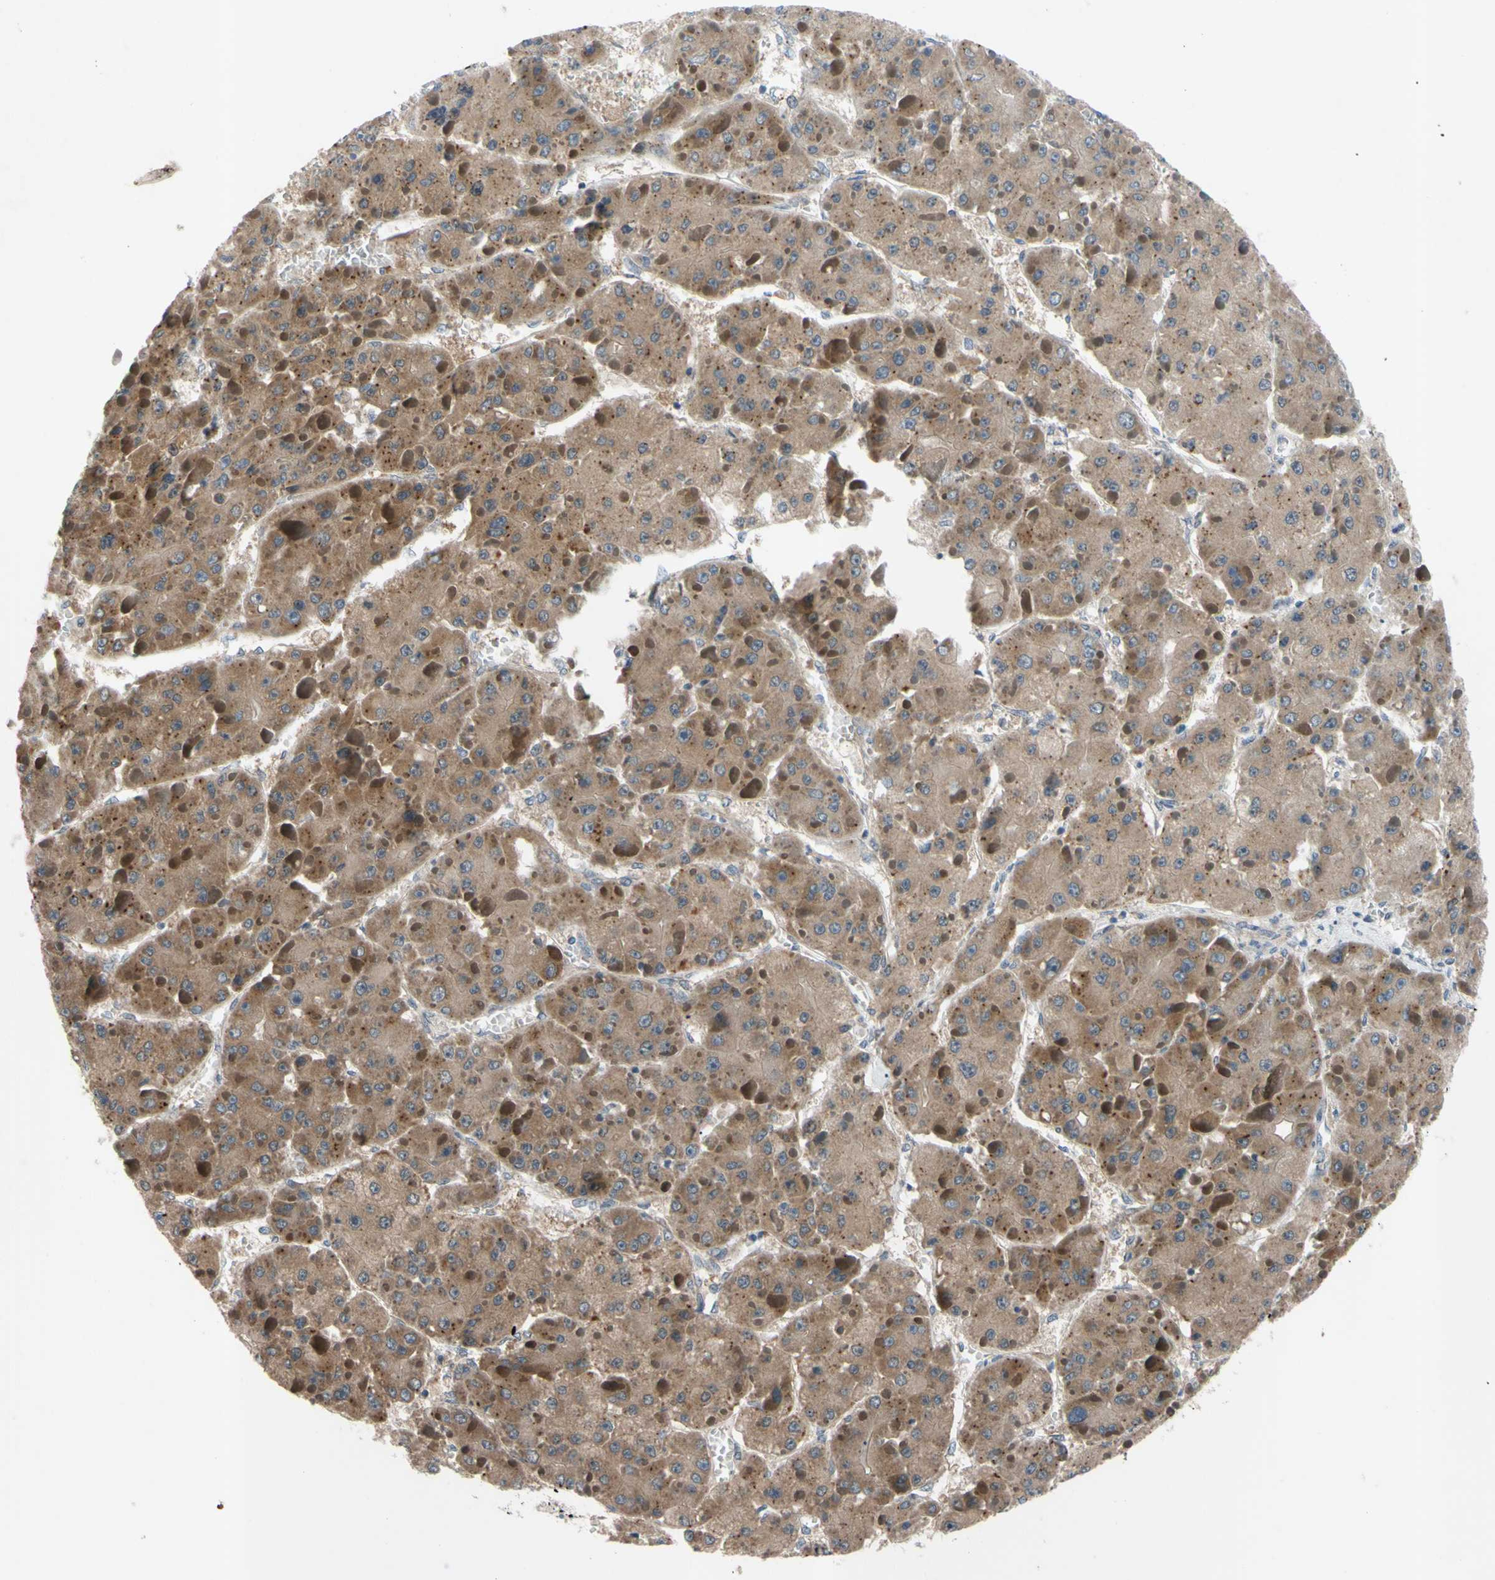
{"staining": {"intensity": "moderate", "quantity": ">75%", "location": "cytoplasmic/membranous"}, "tissue": "liver cancer", "cell_type": "Tumor cells", "image_type": "cancer", "snomed": [{"axis": "morphology", "description": "Carcinoma, Hepatocellular, NOS"}, {"axis": "topography", "description": "Liver"}], "caption": "The immunohistochemical stain labels moderate cytoplasmic/membranous staining in tumor cells of liver hepatocellular carcinoma tissue. The staining was performed using DAB (3,3'-diaminobenzidine) to visualize the protein expression in brown, while the nuclei were stained in blue with hematoxylin (Magnification: 20x).", "gene": "SVIL", "patient": {"sex": "female", "age": 73}}